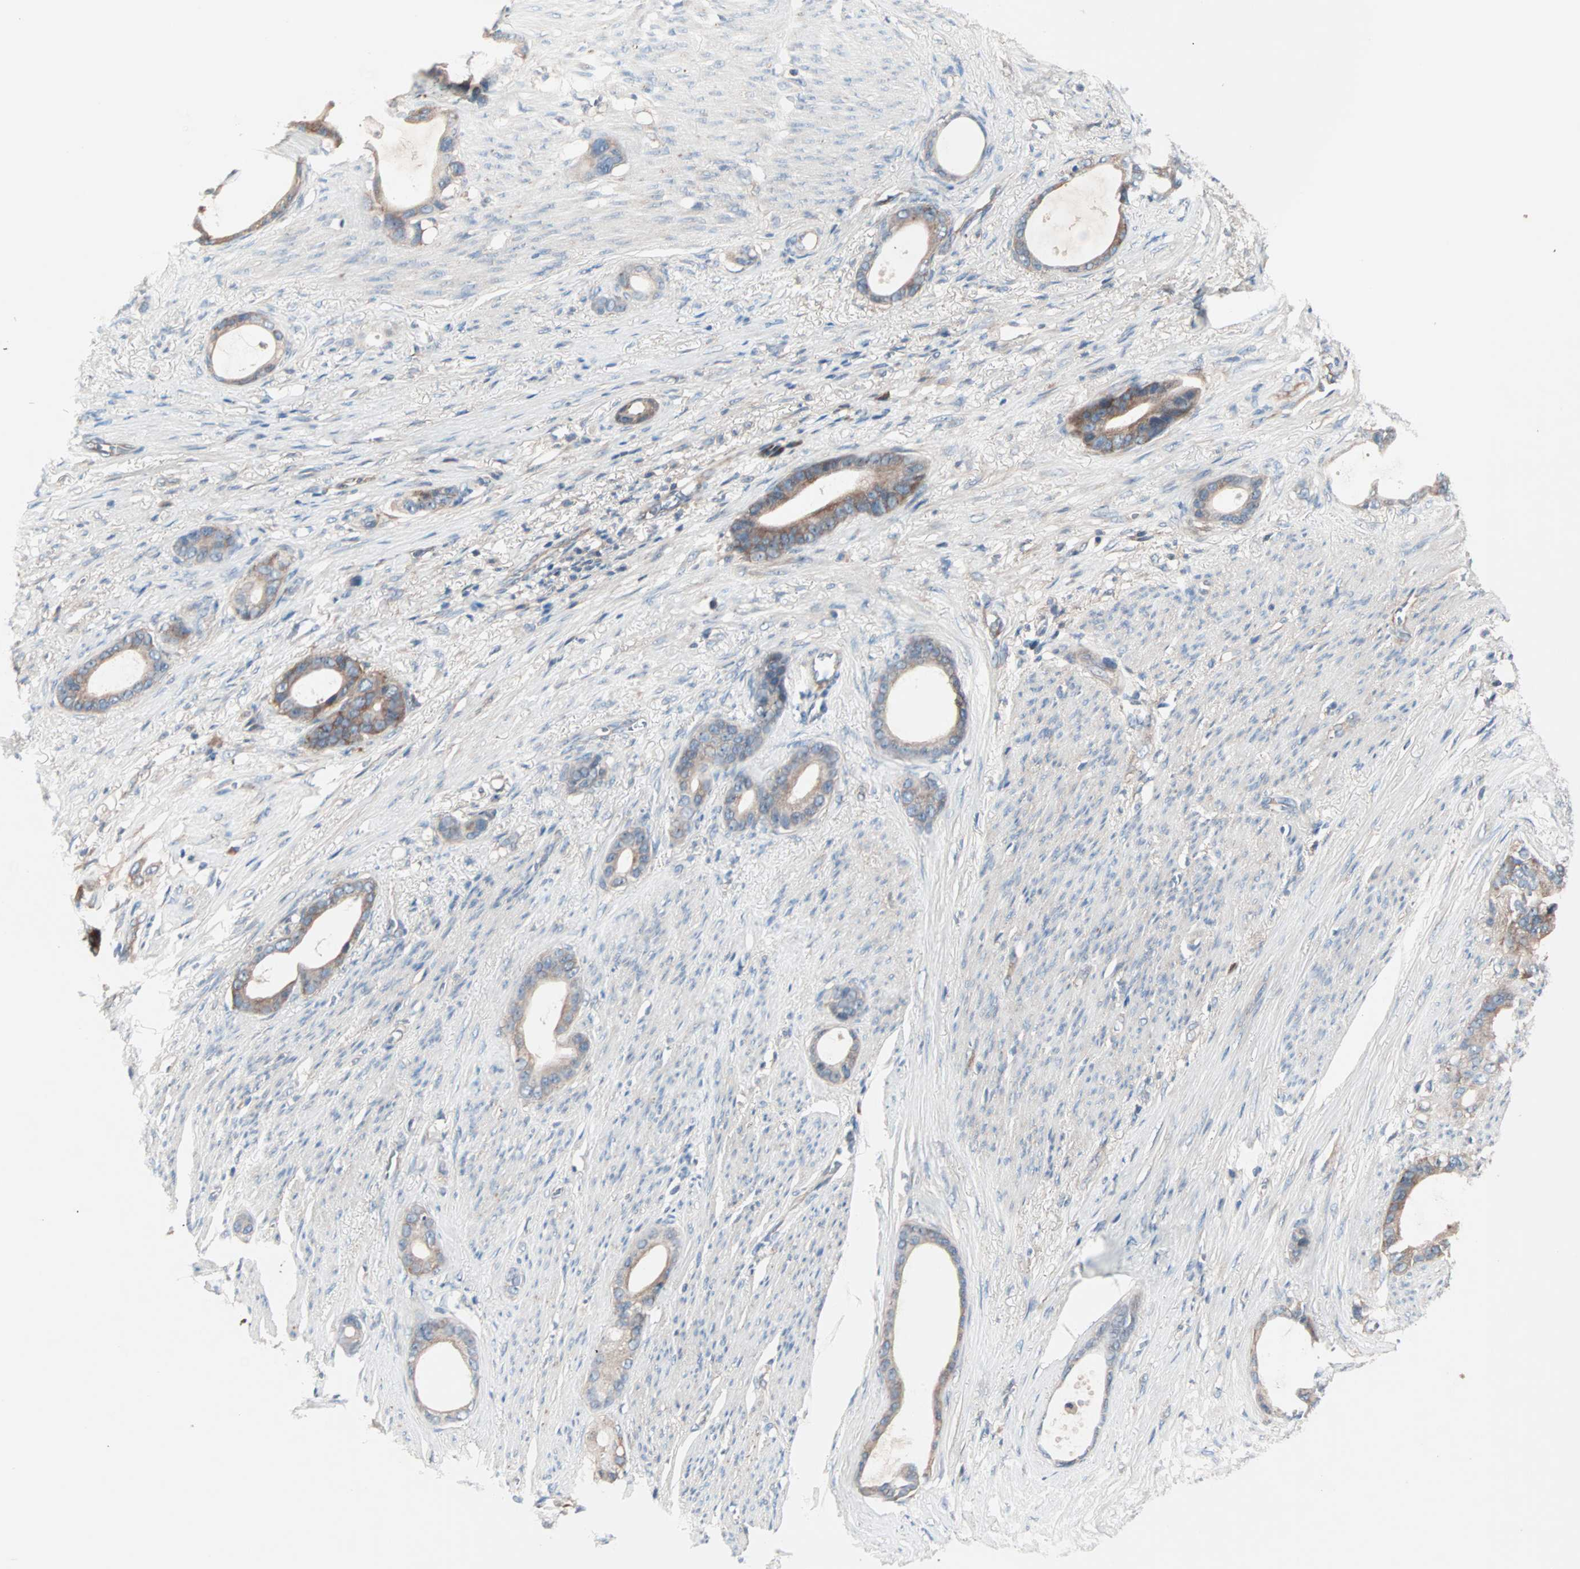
{"staining": {"intensity": "moderate", "quantity": ">75%", "location": "cytoplasmic/membranous"}, "tissue": "stomach cancer", "cell_type": "Tumor cells", "image_type": "cancer", "snomed": [{"axis": "morphology", "description": "Adenocarcinoma, NOS"}, {"axis": "topography", "description": "Stomach"}], "caption": "Approximately >75% of tumor cells in human adenocarcinoma (stomach) show moderate cytoplasmic/membranous protein staining as visualized by brown immunohistochemical staining.", "gene": "CAD", "patient": {"sex": "female", "age": 75}}